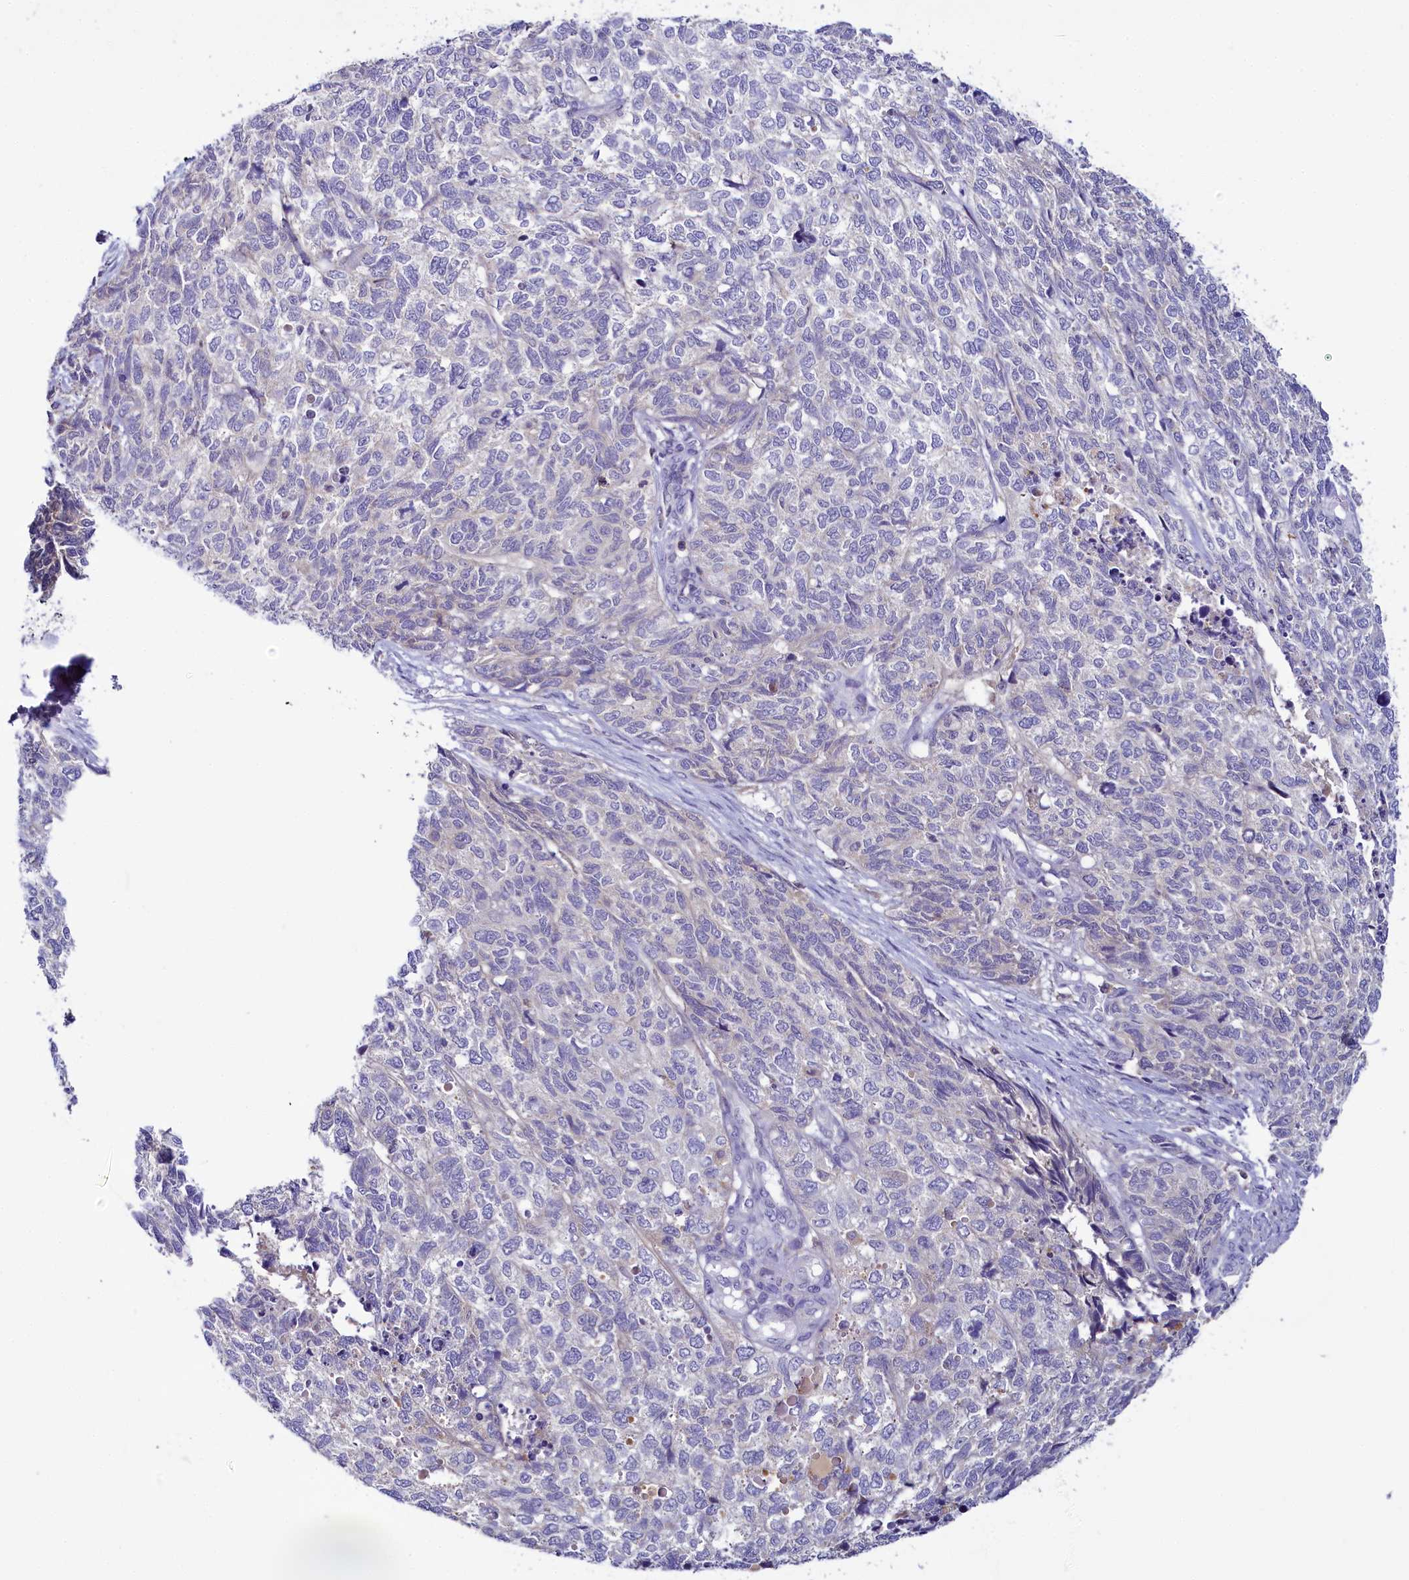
{"staining": {"intensity": "negative", "quantity": "none", "location": "none"}, "tissue": "cervical cancer", "cell_type": "Tumor cells", "image_type": "cancer", "snomed": [{"axis": "morphology", "description": "Squamous cell carcinoma, NOS"}, {"axis": "topography", "description": "Cervix"}], "caption": "Squamous cell carcinoma (cervical) was stained to show a protein in brown. There is no significant expression in tumor cells.", "gene": "FGFR2", "patient": {"sex": "female", "age": 63}}